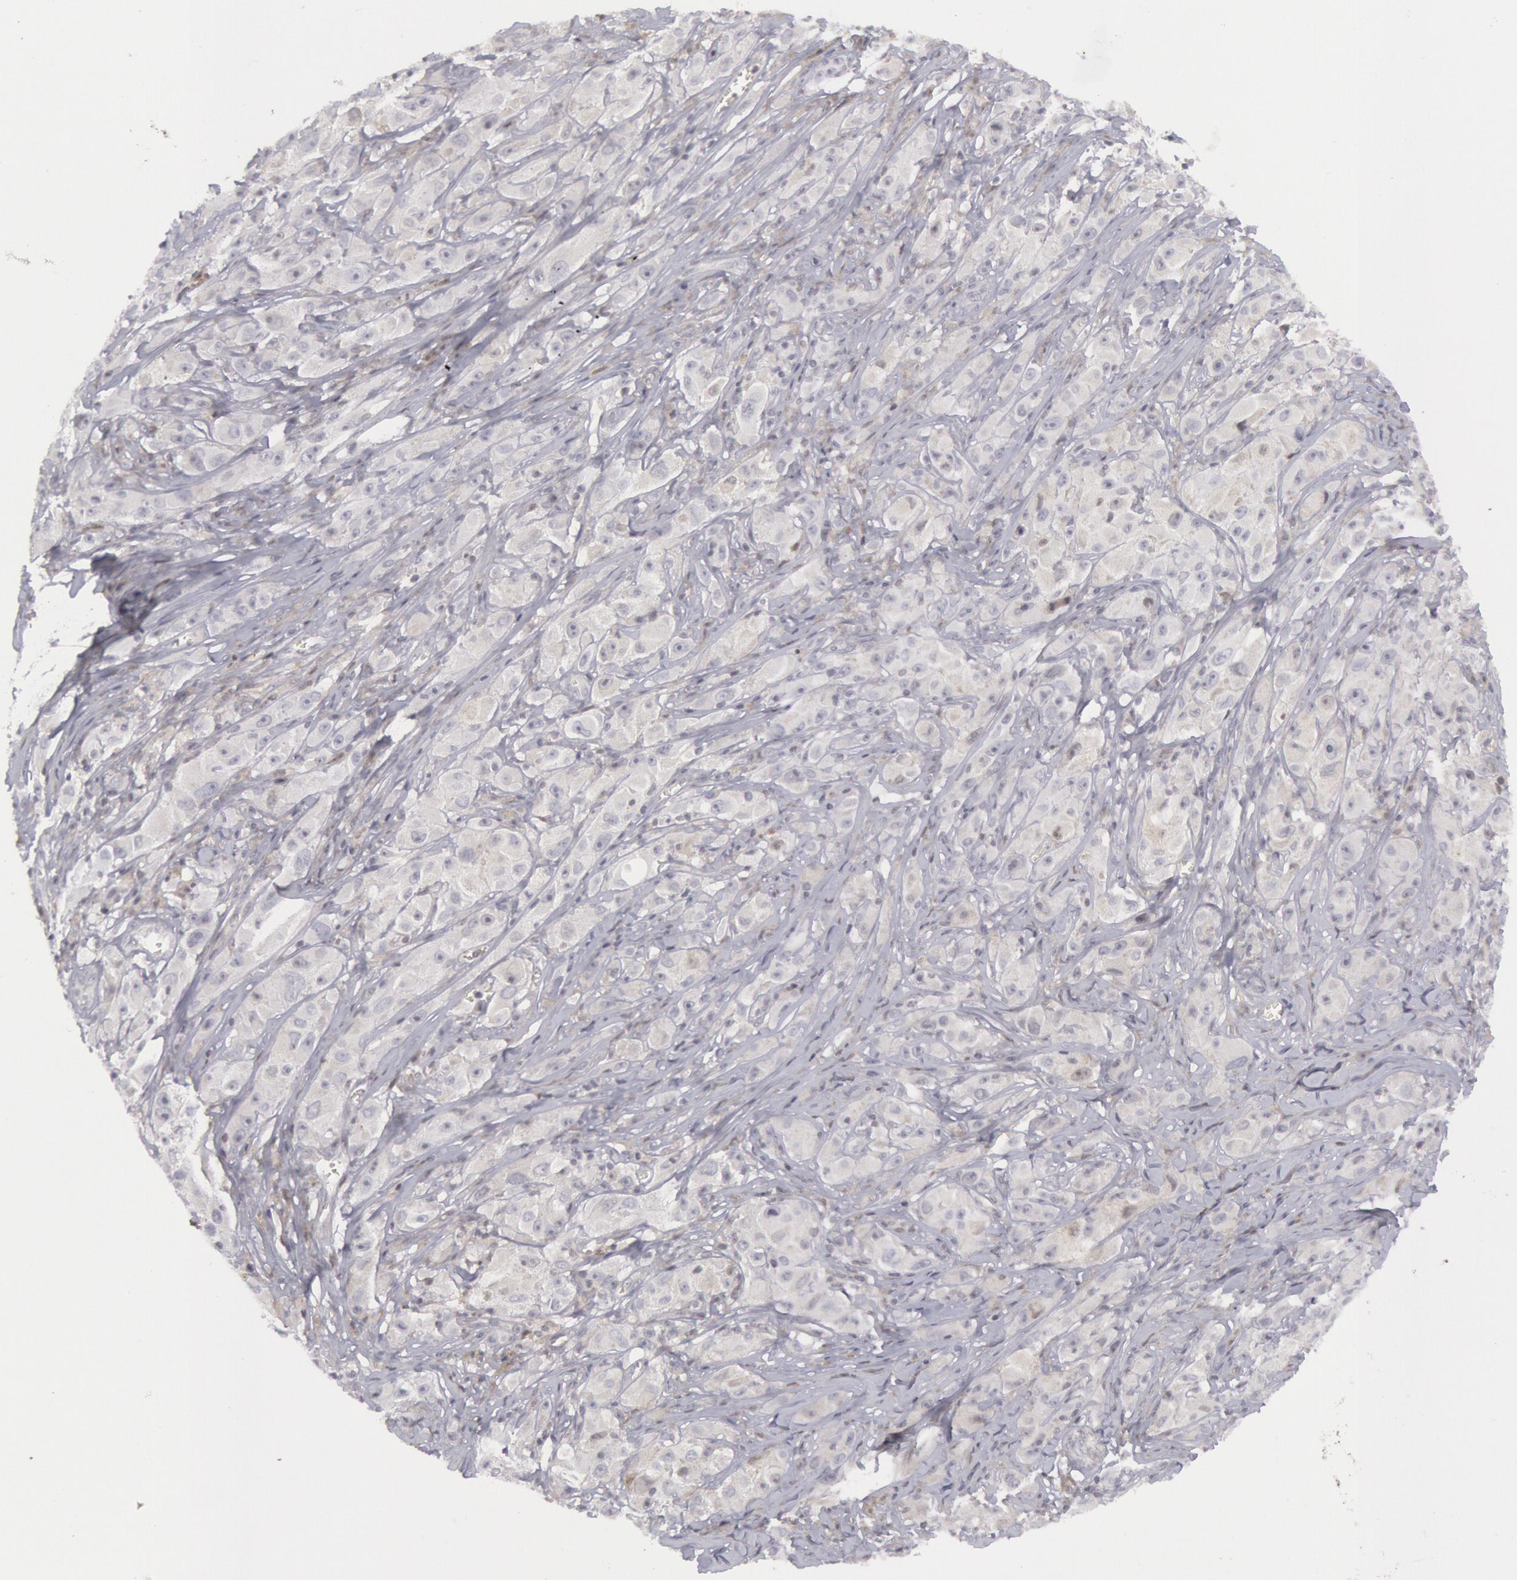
{"staining": {"intensity": "negative", "quantity": "none", "location": "none"}, "tissue": "melanoma", "cell_type": "Tumor cells", "image_type": "cancer", "snomed": [{"axis": "morphology", "description": "Malignant melanoma, NOS"}, {"axis": "topography", "description": "Skin"}], "caption": "Tumor cells are negative for protein expression in human malignant melanoma. The staining is performed using DAB (3,3'-diaminobenzidine) brown chromogen with nuclei counter-stained in using hematoxylin.", "gene": "PTGS2", "patient": {"sex": "male", "age": 56}}